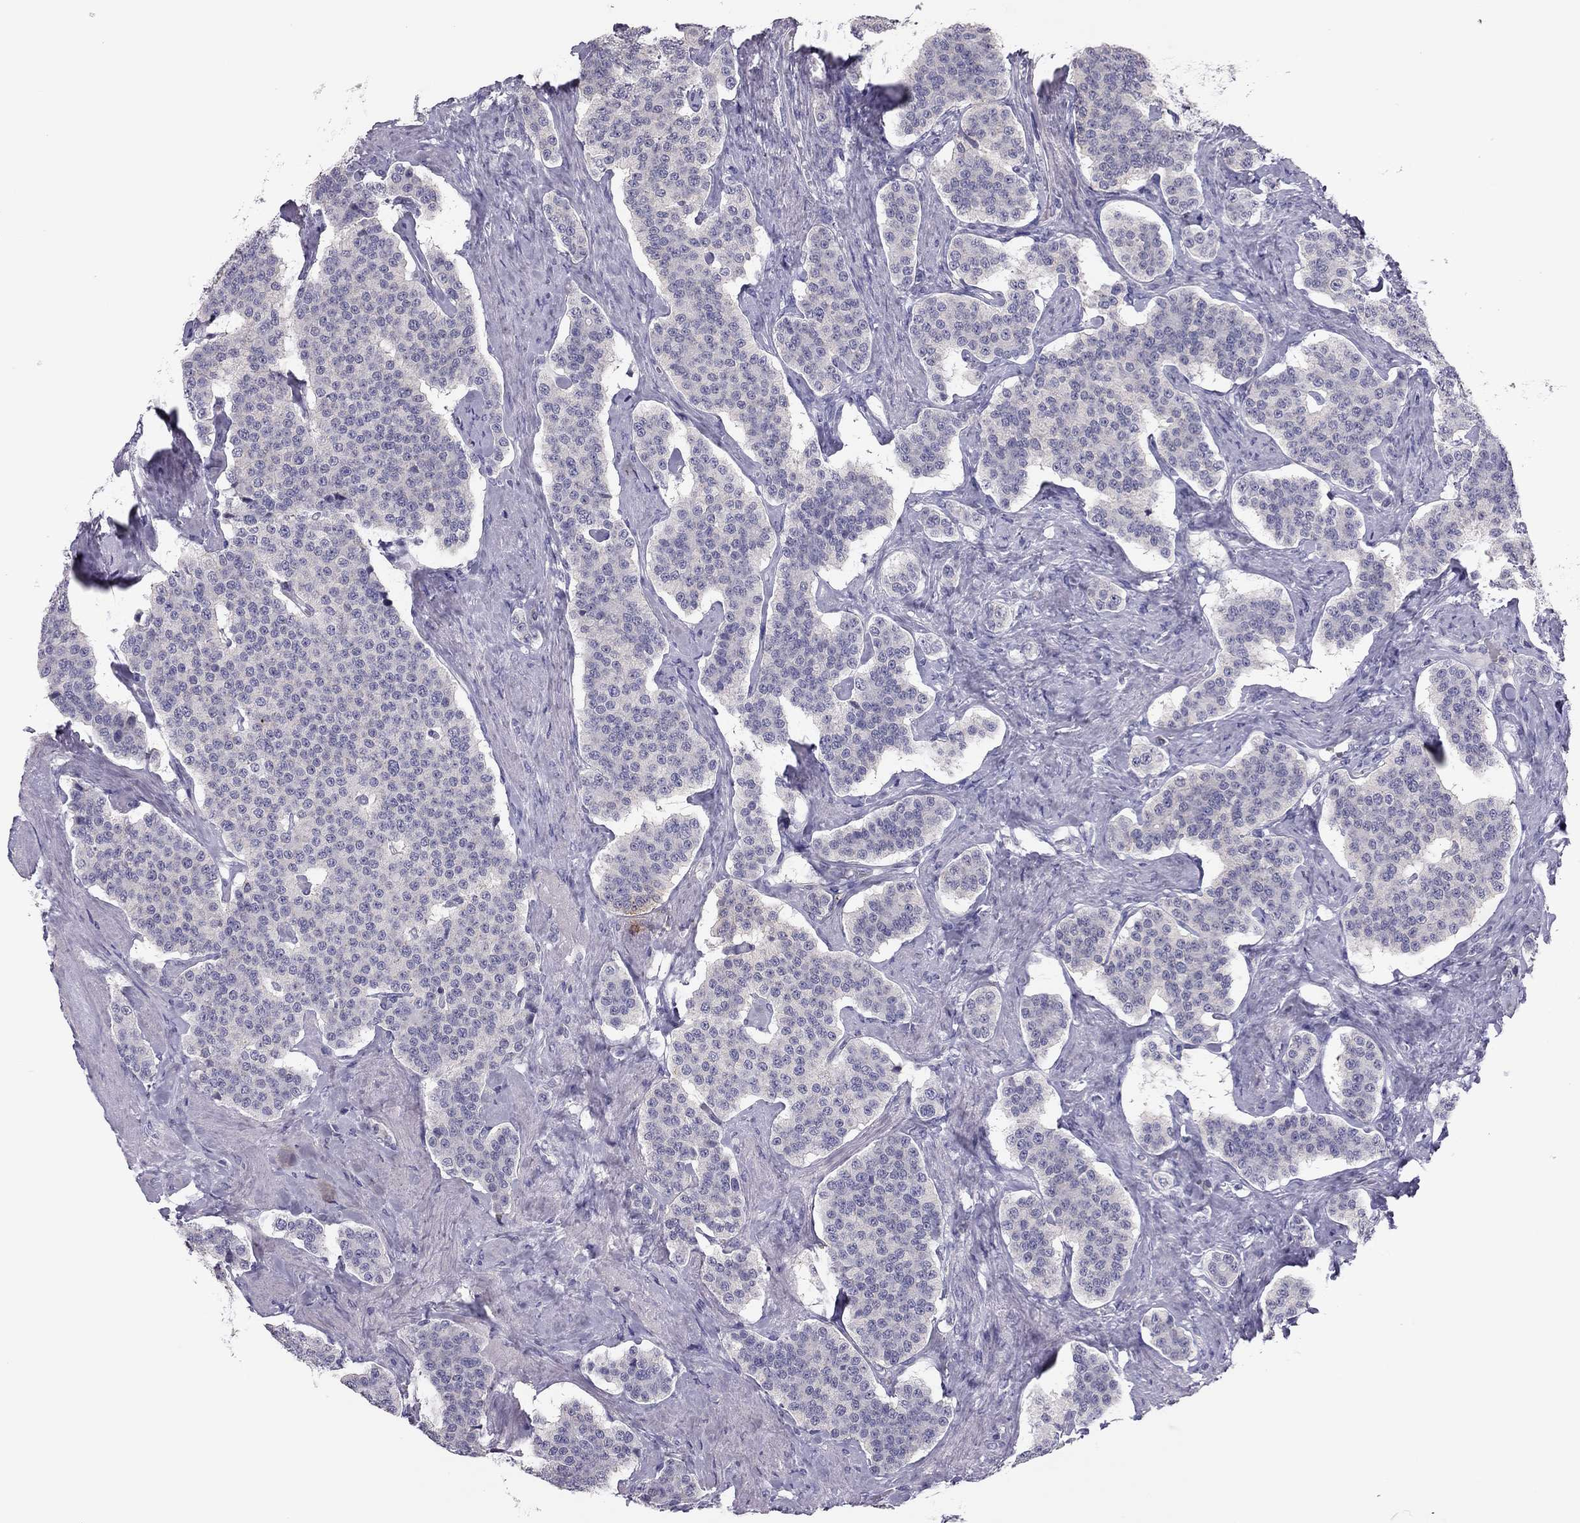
{"staining": {"intensity": "negative", "quantity": "none", "location": "none"}, "tissue": "carcinoid", "cell_type": "Tumor cells", "image_type": "cancer", "snomed": [{"axis": "morphology", "description": "Carcinoid, malignant, NOS"}, {"axis": "topography", "description": "Small intestine"}], "caption": "Carcinoid was stained to show a protein in brown. There is no significant expression in tumor cells.", "gene": "ADORA2A", "patient": {"sex": "female", "age": 58}}